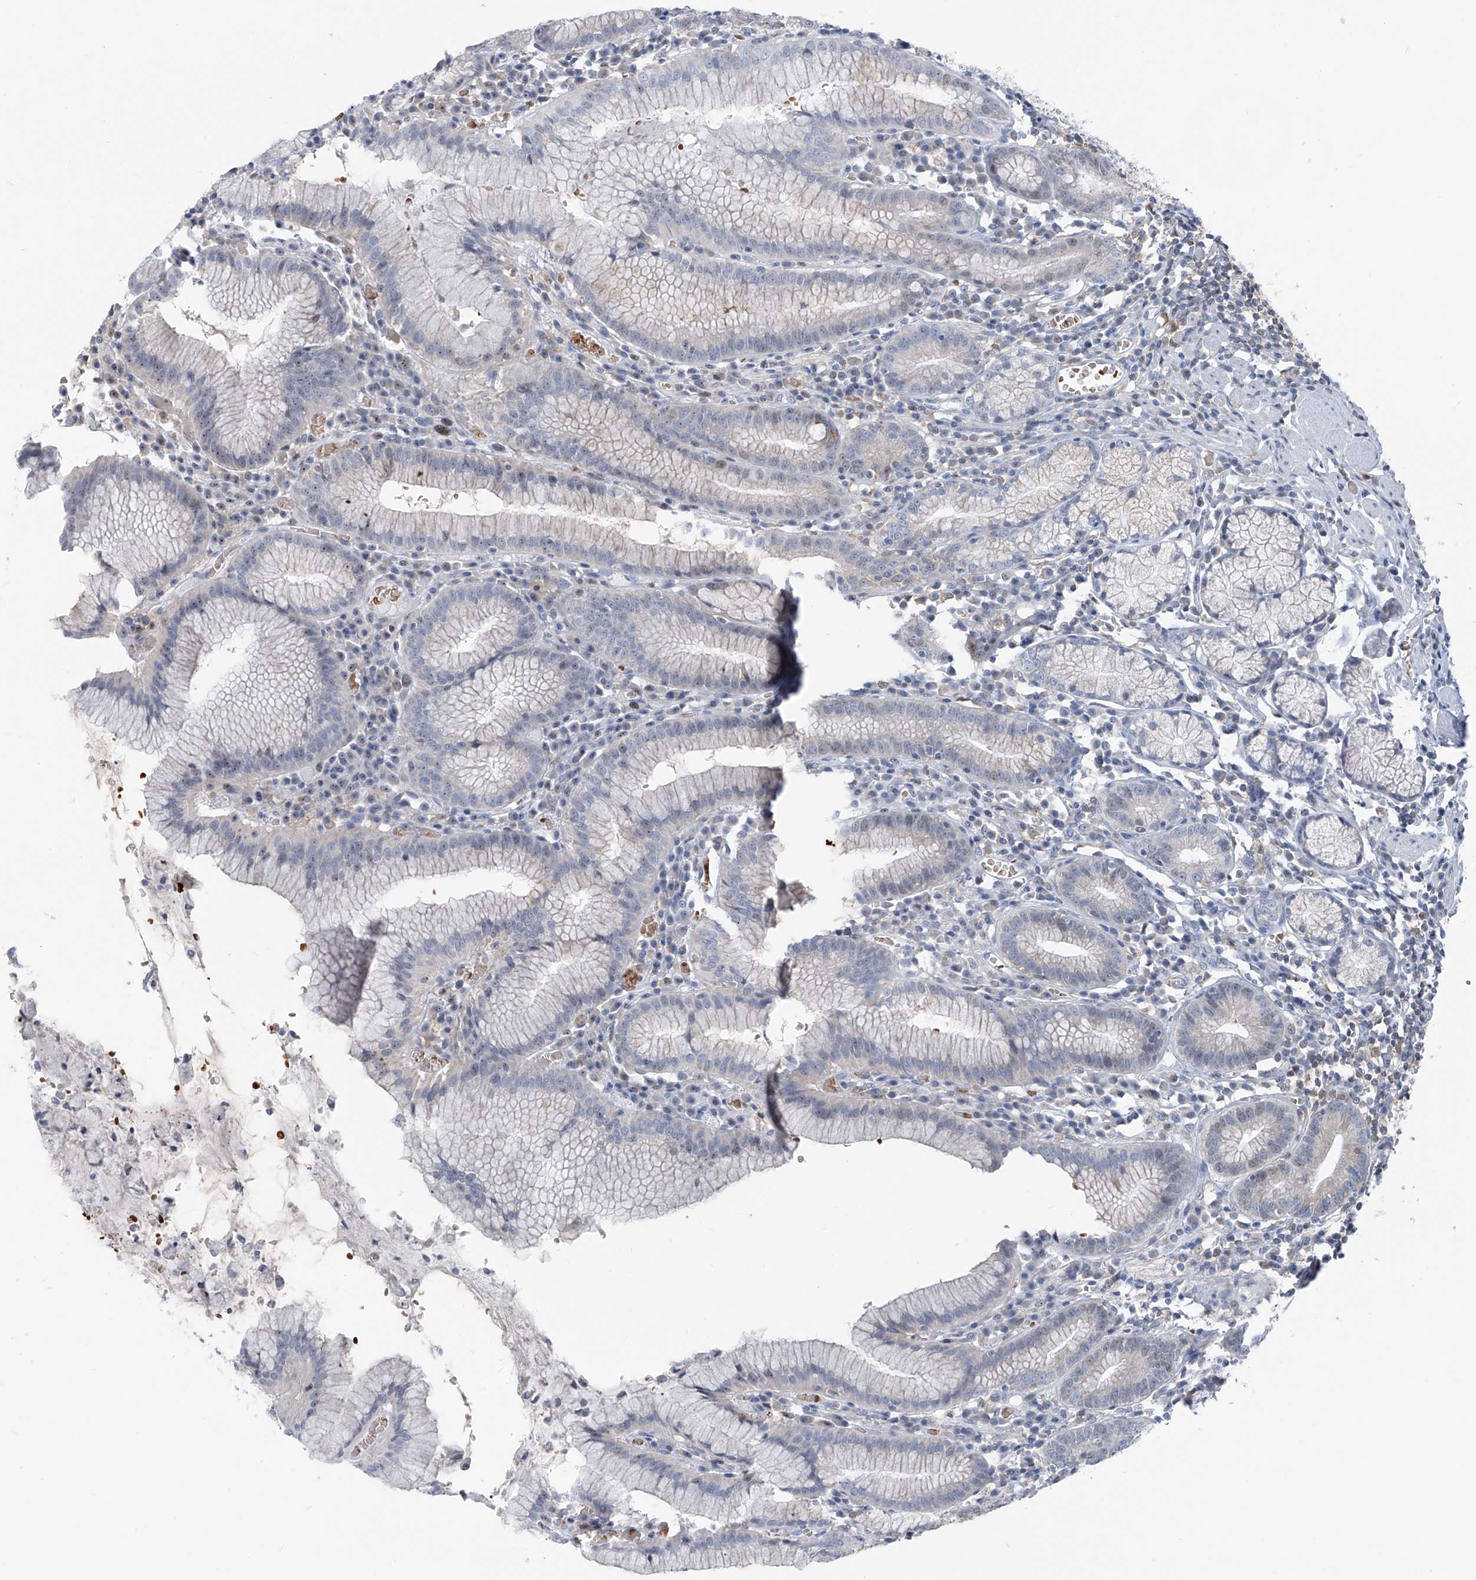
{"staining": {"intensity": "moderate", "quantity": "25%-75%", "location": "cytoplasmic/membranous"}, "tissue": "stomach", "cell_type": "Glandular cells", "image_type": "normal", "snomed": [{"axis": "morphology", "description": "Normal tissue, NOS"}, {"axis": "topography", "description": "Stomach"}], "caption": "Stomach stained for a protein (brown) shows moderate cytoplasmic/membranous positive staining in about 25%-75% of glandular cells.", "gene": "FGD2", "patient": {"sex": "male", "age": 55}}